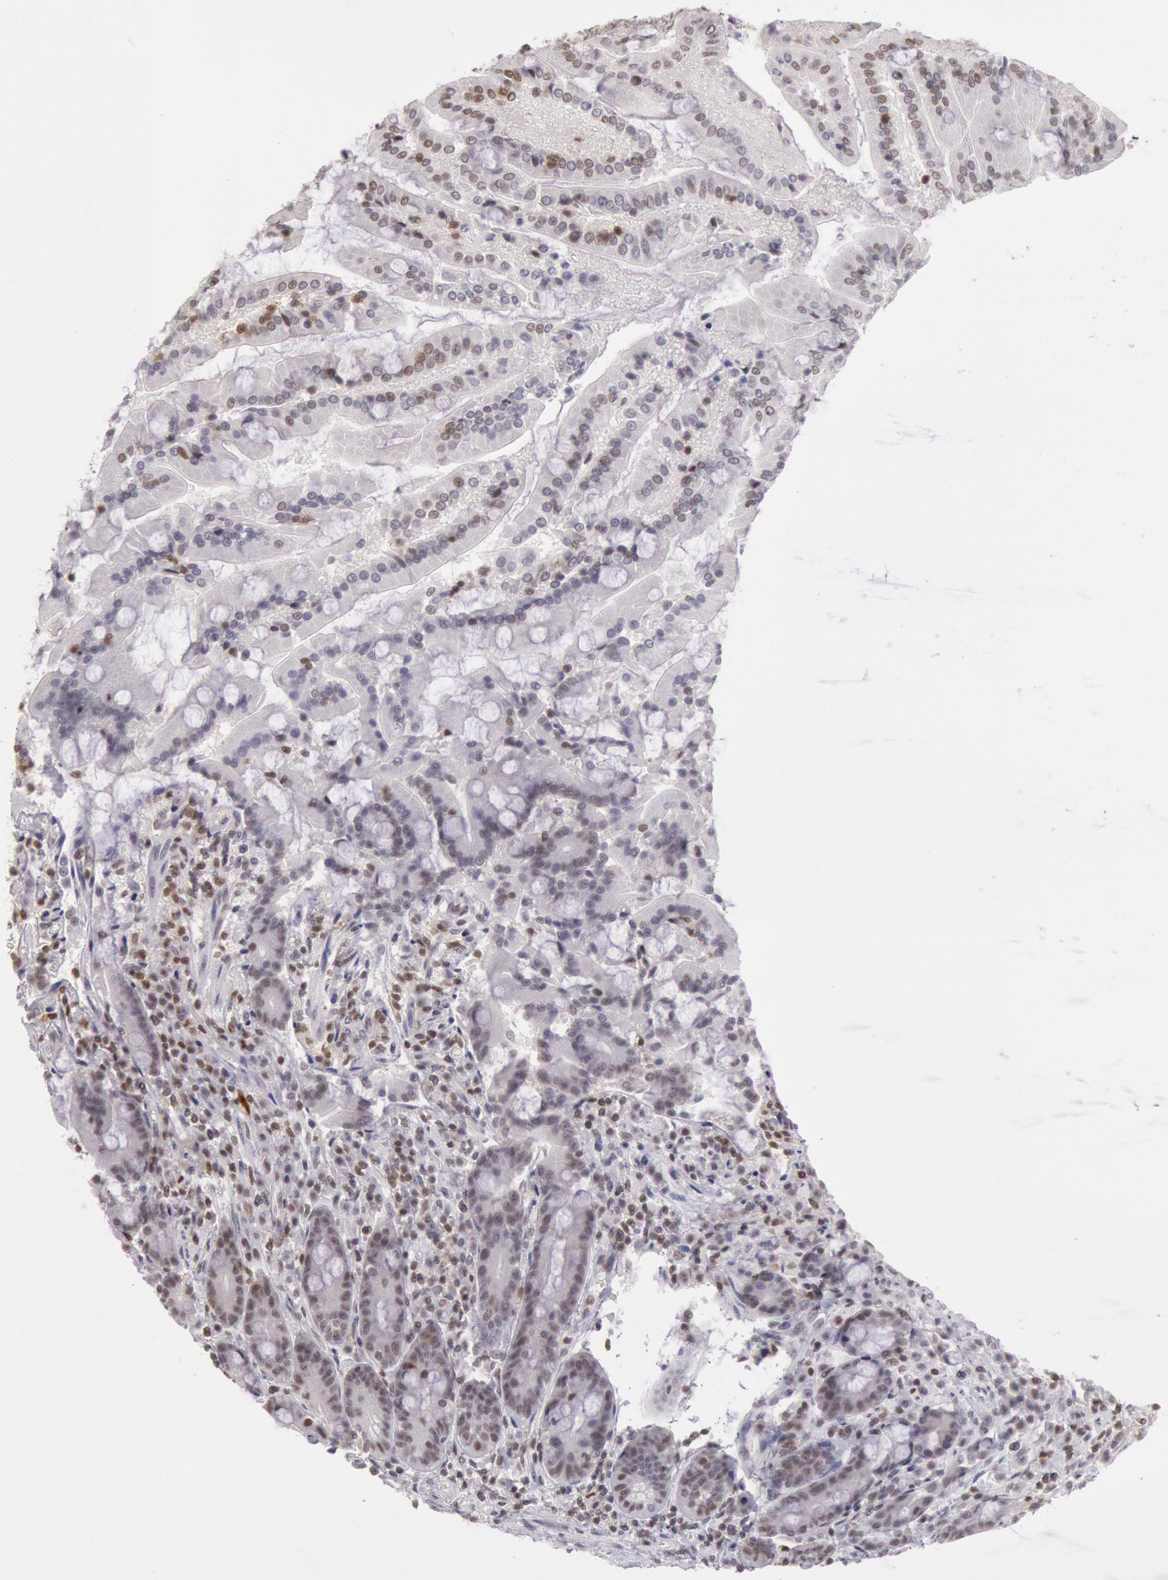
{"staining": {"intensity": "moderate", "quantity": ">75%", "location": "nuclear"}, "tissue": "duodenum", "cell_type": "Glandular cells", "image_type": "normal", "snomed": [{"axis": "morphology", "description": "Normal tissue, NOS"}, {"axis": "topography", "description": "Duodenum"}], "caption": "This photomicrograph exhibits immunohistochemistry (IHC) staining of normal human duodenum, with medium moderate nuclear staining in approximately >75% of glandular cells.", "gene": "ESS2", "patient": {"sex": "female", "age": 64}}